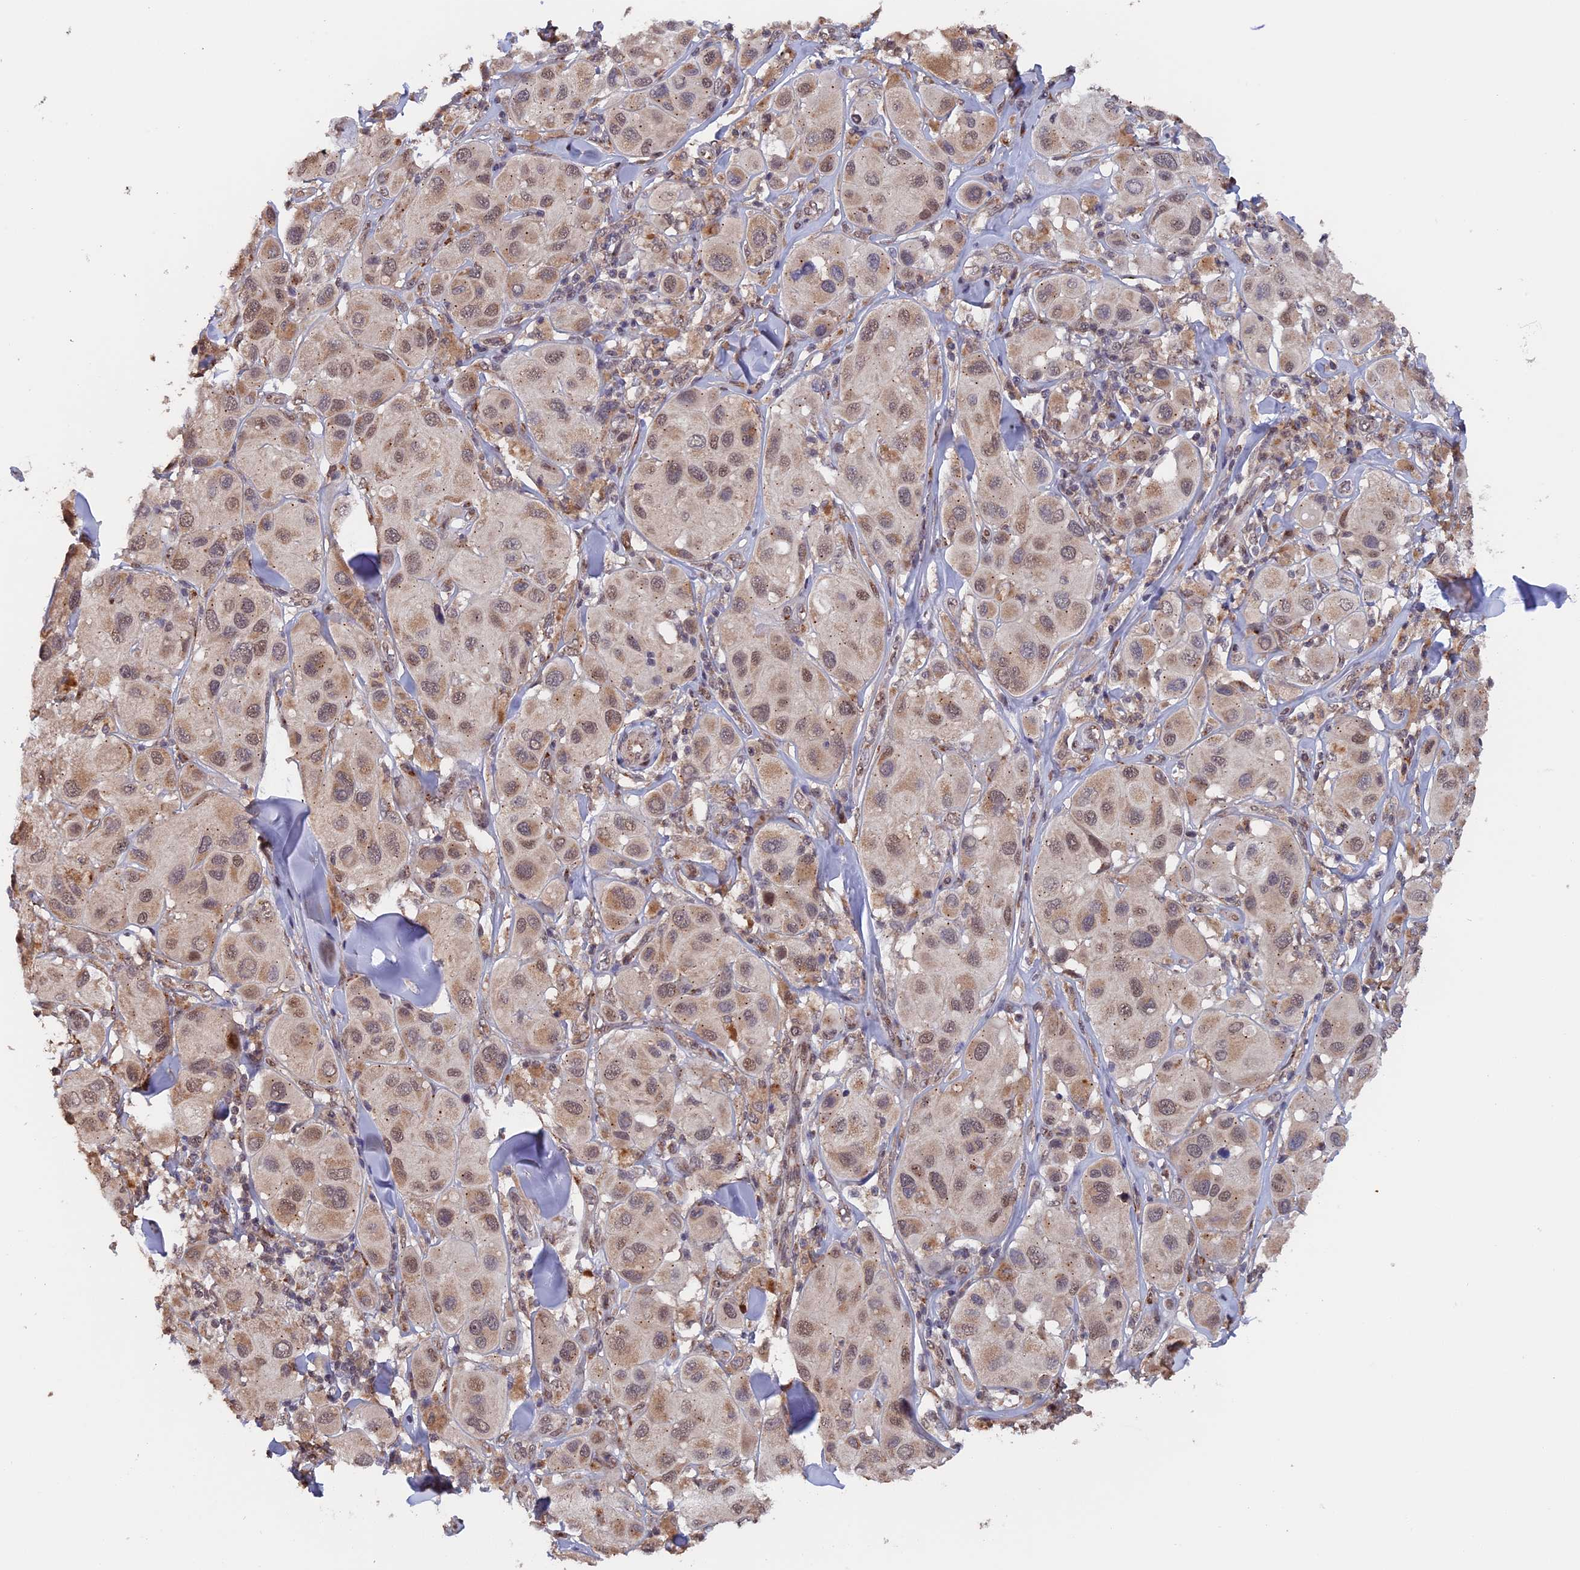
{"staining": {"intensity": "weak", "quantity": ">75%", "location": "cytoplasmic/membranous,nuclear"}, "tissue": "melanoma", "cell_type": "Tumor cells", "image_type": "cancer", "snomed": [{"axis": "morphology", "description": "Malignant melanoma, Metastatic site"}, {"axis": "topography", "description": "Skin"}], "caption": "The photomicrograph exhibits staining of melanoma, revealing weak cytoplasmic/membranous and nuclear protein positivity (brown color) within tumor cells. Nuclei are stained in blue.", "gene": "PIGQ", "patient": {"sex": "male", "age": 41}}